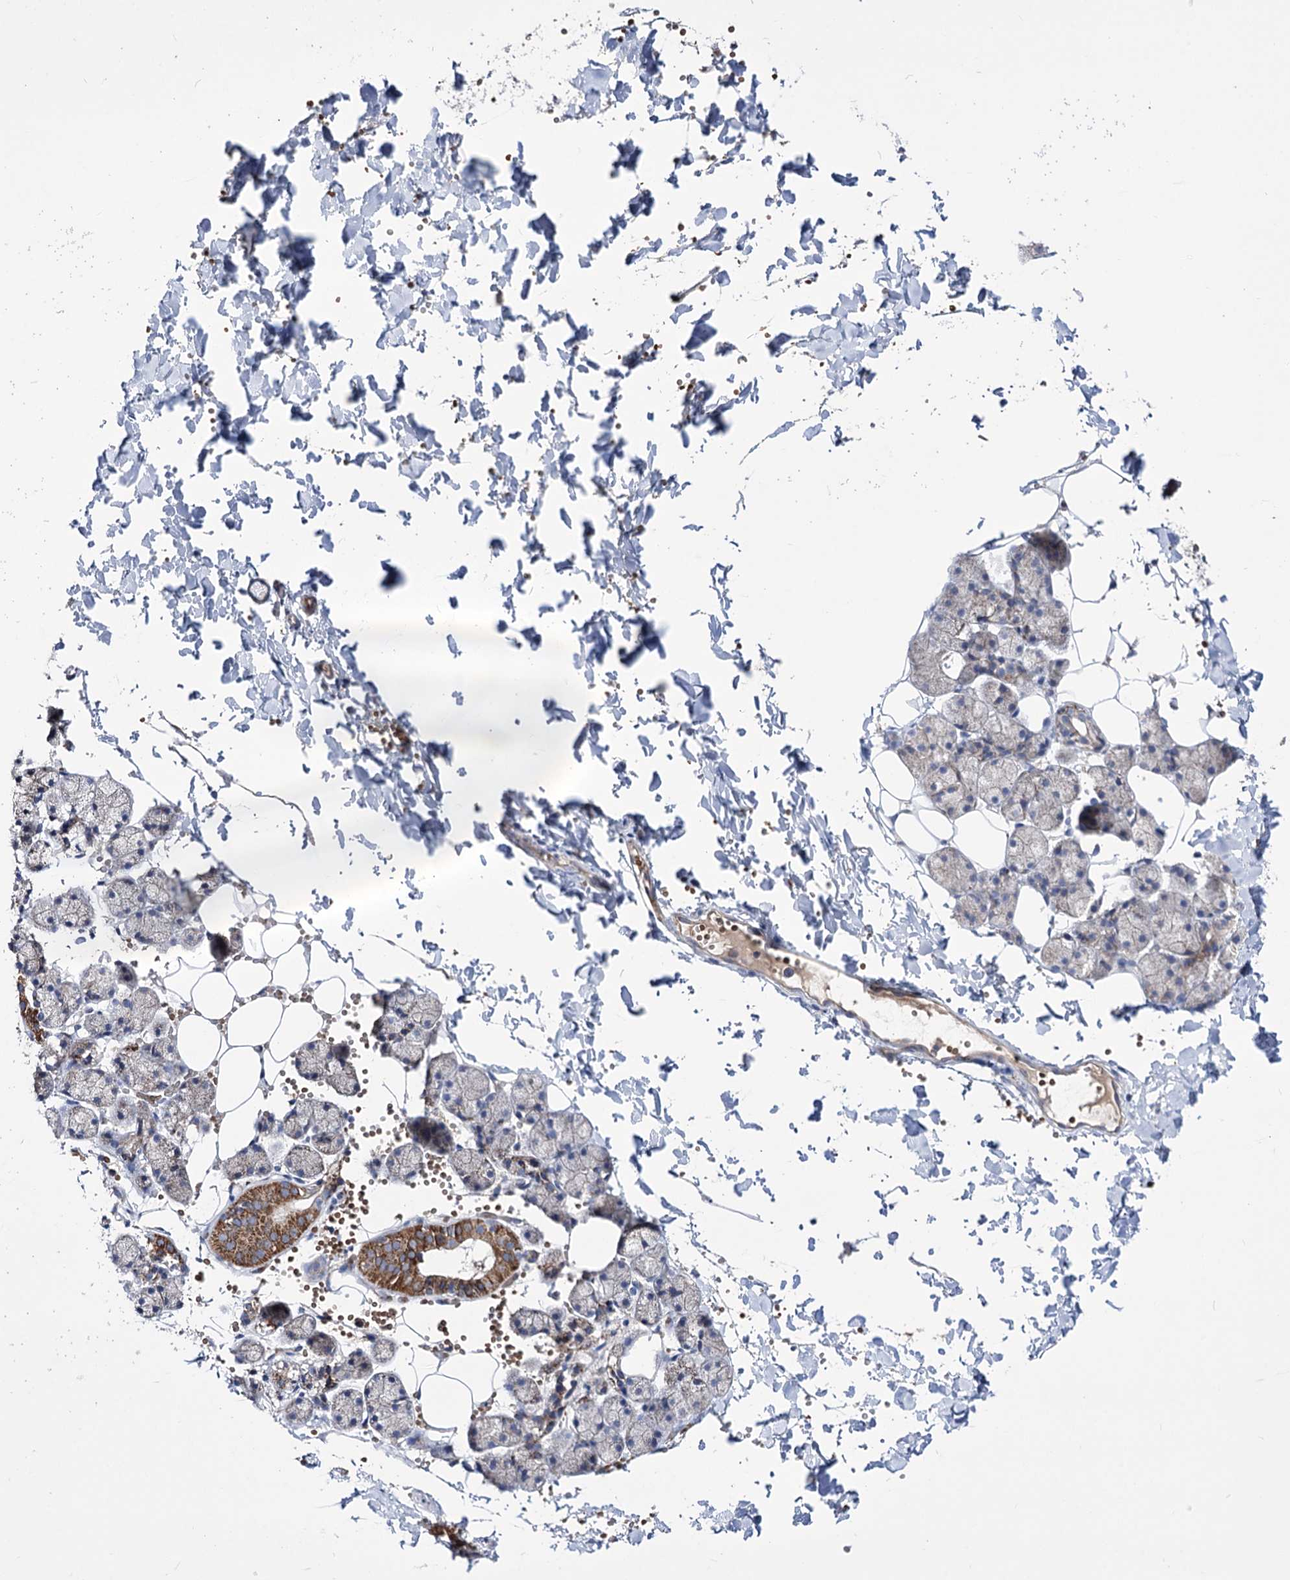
{"staining": {"intensity": "strong", "quantity": "<25%", "location": "cytoplasmic/membranous"}, "tissue": "salivary gland", "cell_type": "Glandular cells", "image_type": "normal", "snomed": [{"axis": "morphology", "description": "Normal tissue, NOS"}, {"axis": "topography", "description": "Salivary gland"}], "caption": "Glandular cells exhibit strong cytoplasmic/membranous positivity in about <25% of cells in benign salivary gland. (DAB = brown stain, brightfield microscopy at high magnification).", "gene": "OSBPL5", "patient": {"sex": "female", "age": 33}}